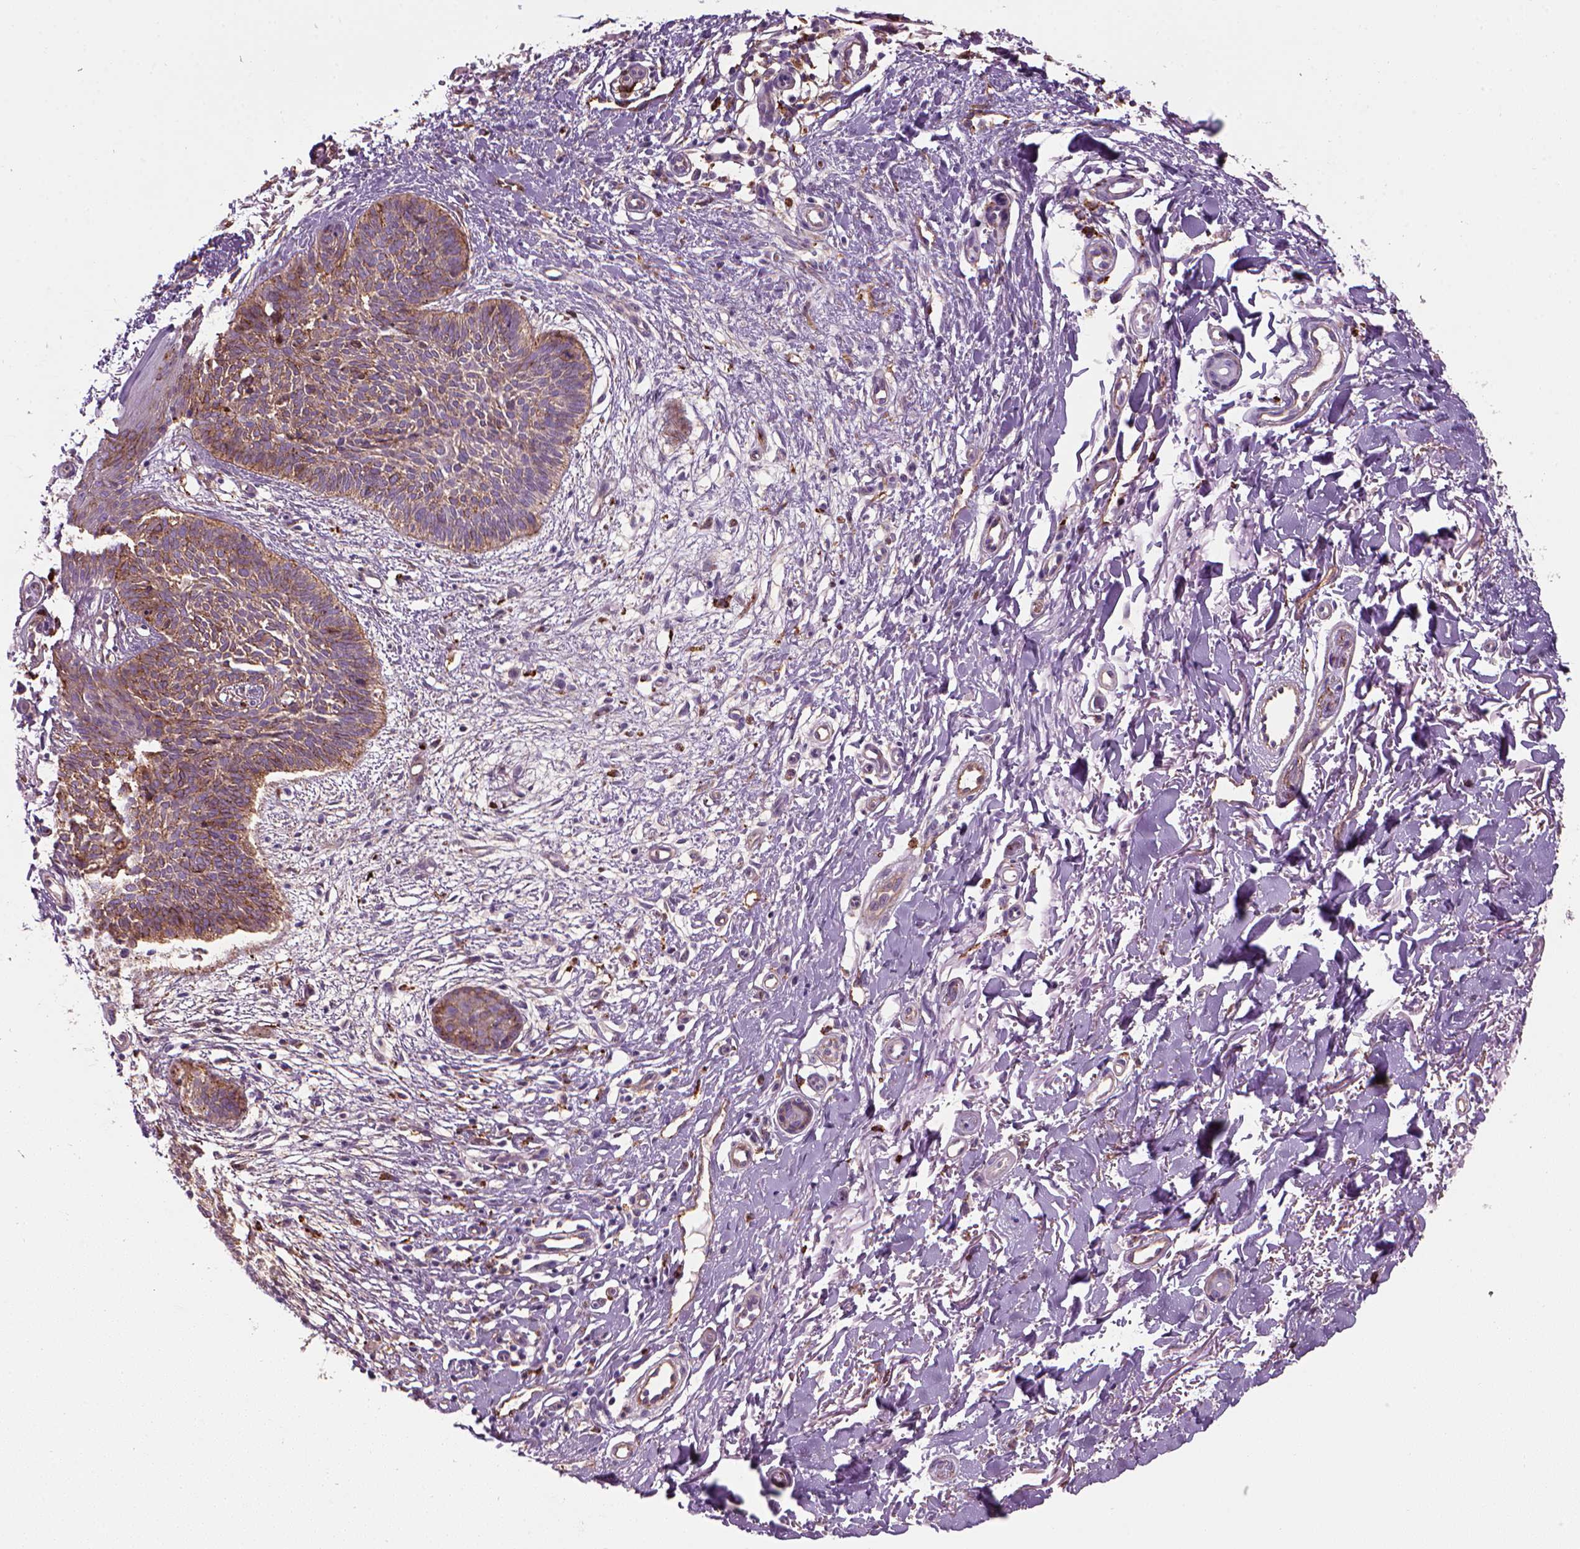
{"staining": {"intensity": "moderate", "quantity": ">75%", "location": "cytoplasmic/membranous"}, "tissue": "skin cancer", "cell_type": "Tumor cells", "image_type": "cancer", "snomed": [{"axis": "morphology", "description": "Basal cell carcinoma"}, {"axis": "topography", "description": "Skin"}], "caption": "The immunohistochemical stain shows moderate cytoplasmic/membranous positivity in tumor cells of skin cancer (basal cell carcinoma) tissue.", "gene": "MARCKS", "patient": {"sex": "female", "age": 84}}